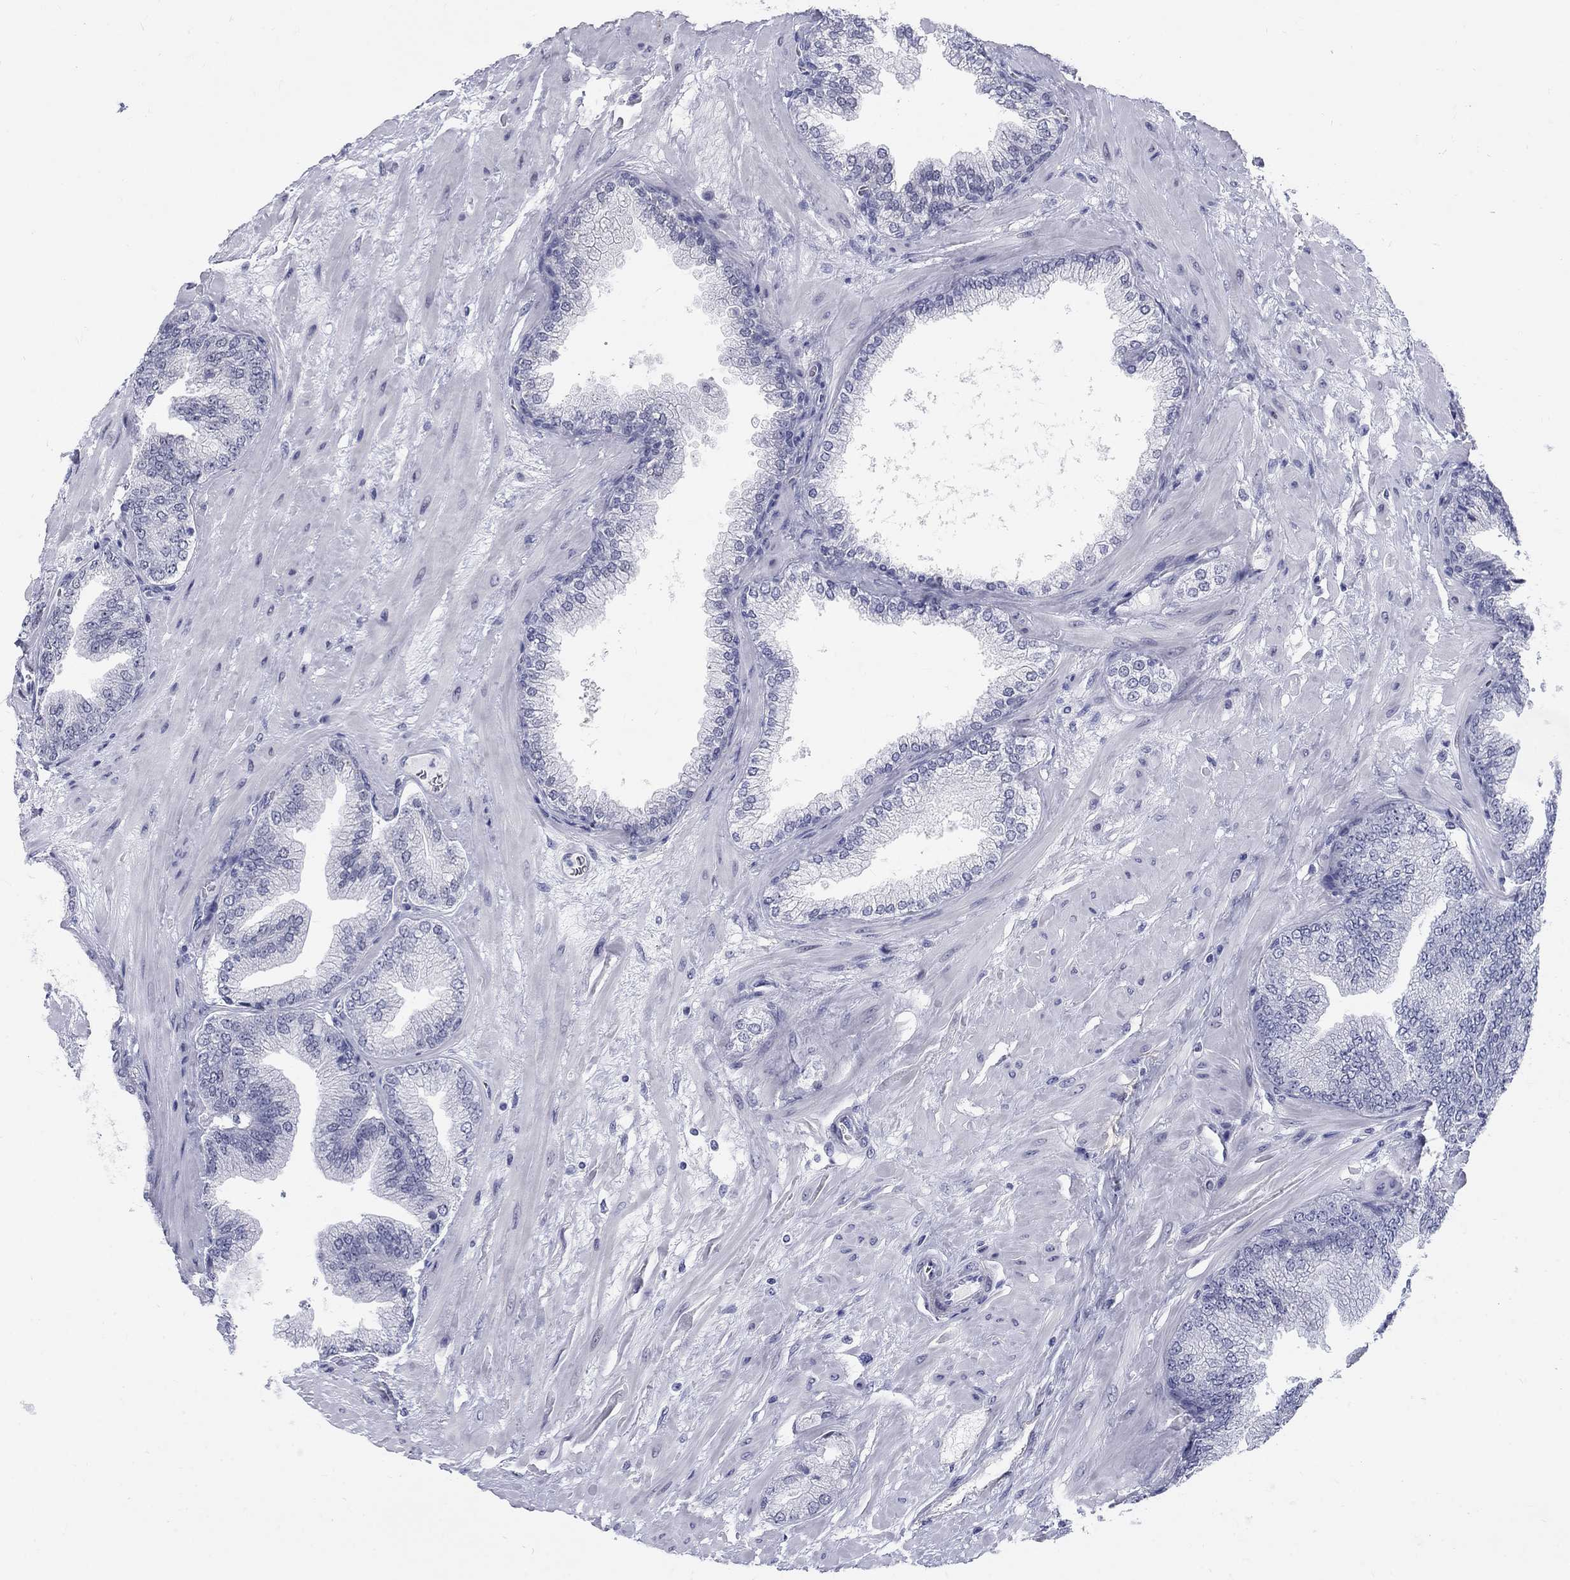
{"staining": {"intensity": "negative", "quantity": "none", "location": "none"}, "tissue": "prostate cancer", "cell_type": "Tumor cells", "image_type": "cancer", "snomed": [{"axis": "morphology", "description": "Adenocarcinoma, Low grade"}, {"axis": "topography", "description": "Prostate"}], "caption": "Prostate adenocarcinoma (low-grade) was stained to show a protein in brown. There is no significant positivity in tumor cells.", "gene": "DMTN", "patient": {"sex": "male", "age": 72}}